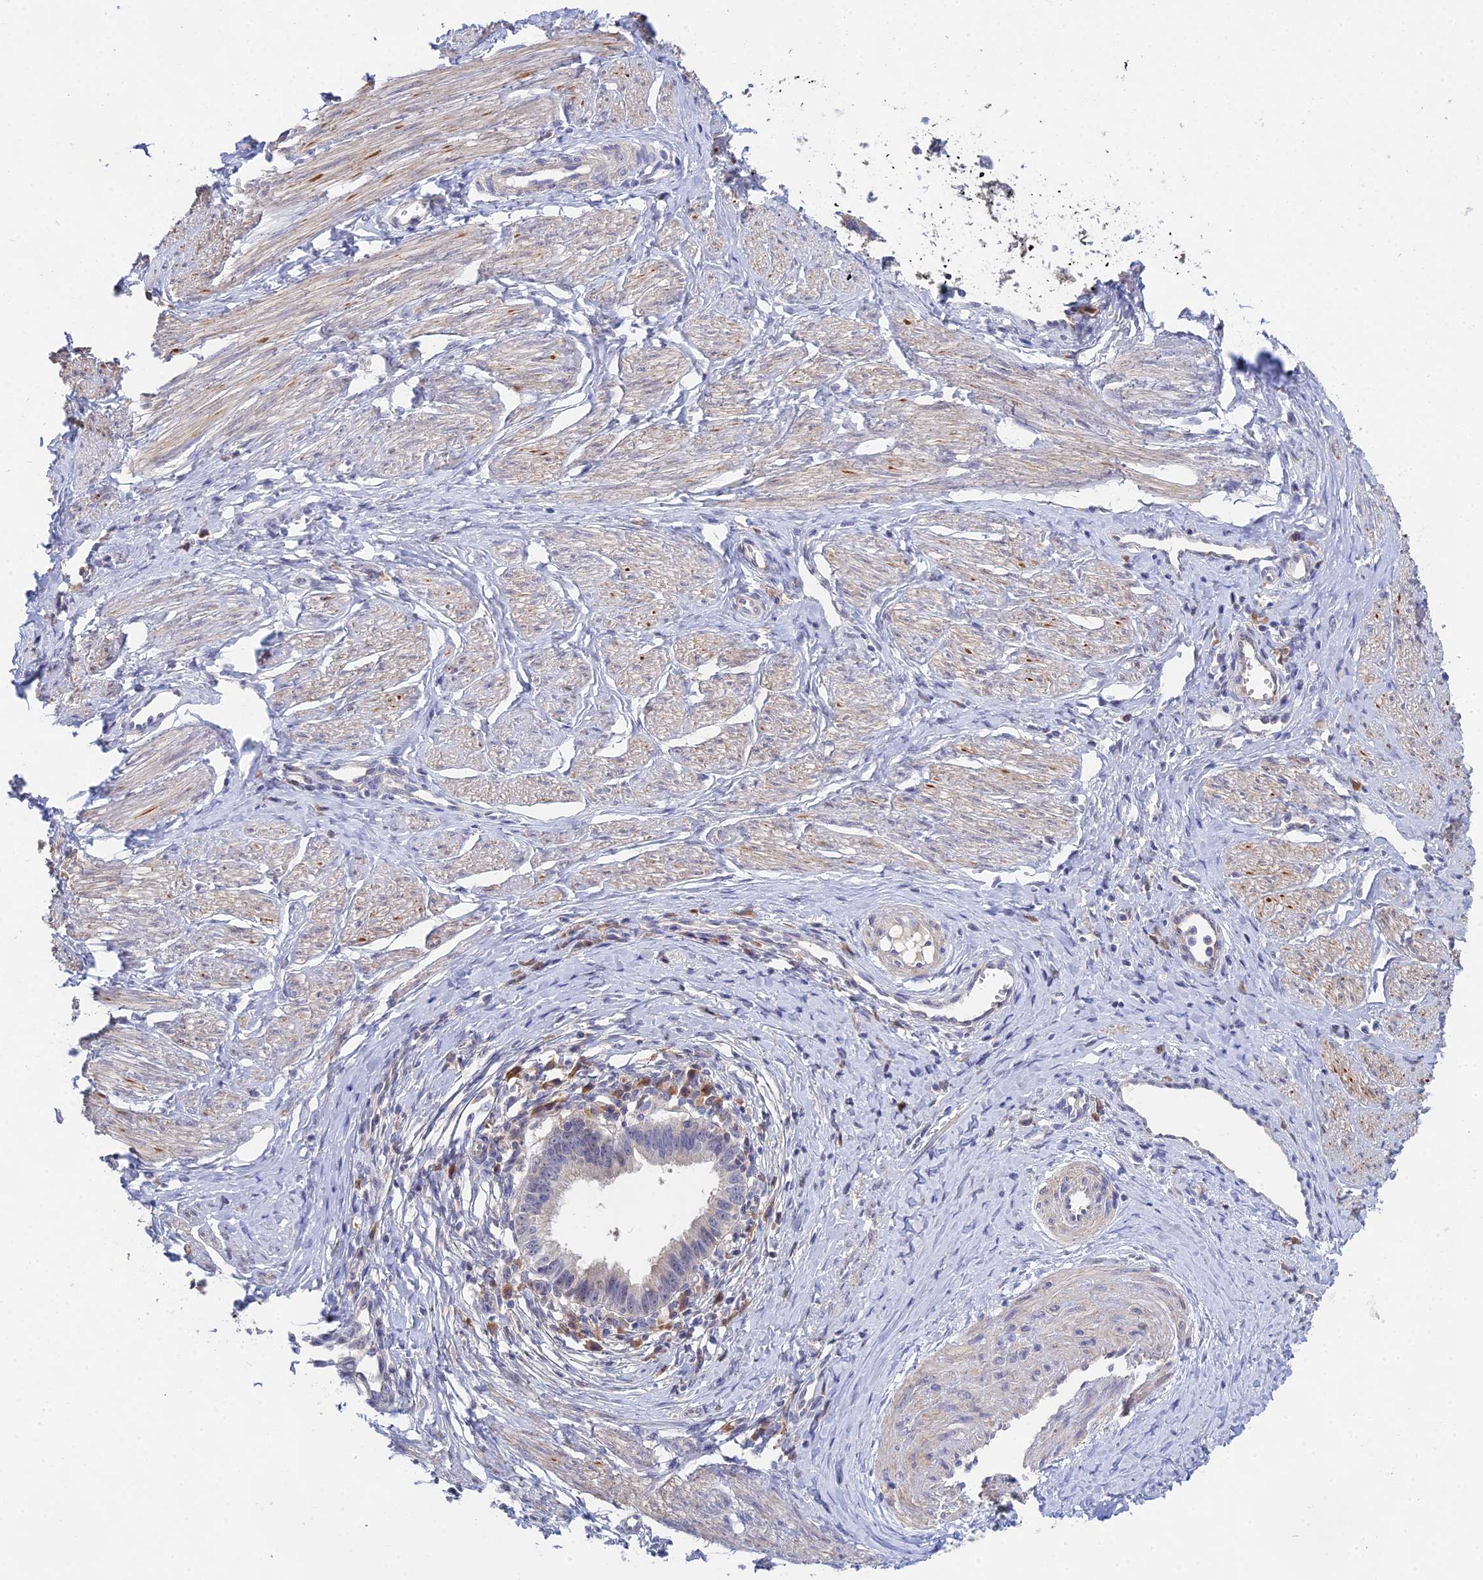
{"staining": {"intensity": "negative", "quantity": "none", "location": "none"}, "tissue": "cervical cancer", "cell_type": "Tumor cells", "image_type": "cancer", "snomed": [{"axis": "morphology", "description": "Adenocarcinoma, NOS"}, {"axis": "topography", "description": "Cervix"}], "caption": "A high-resolution histopathology image shows IHC staining of cervical cancer, which displays no significant expression in tumor cells.", "gene": "DNAH14", "patient": {"sex": "female", "age": 36}}